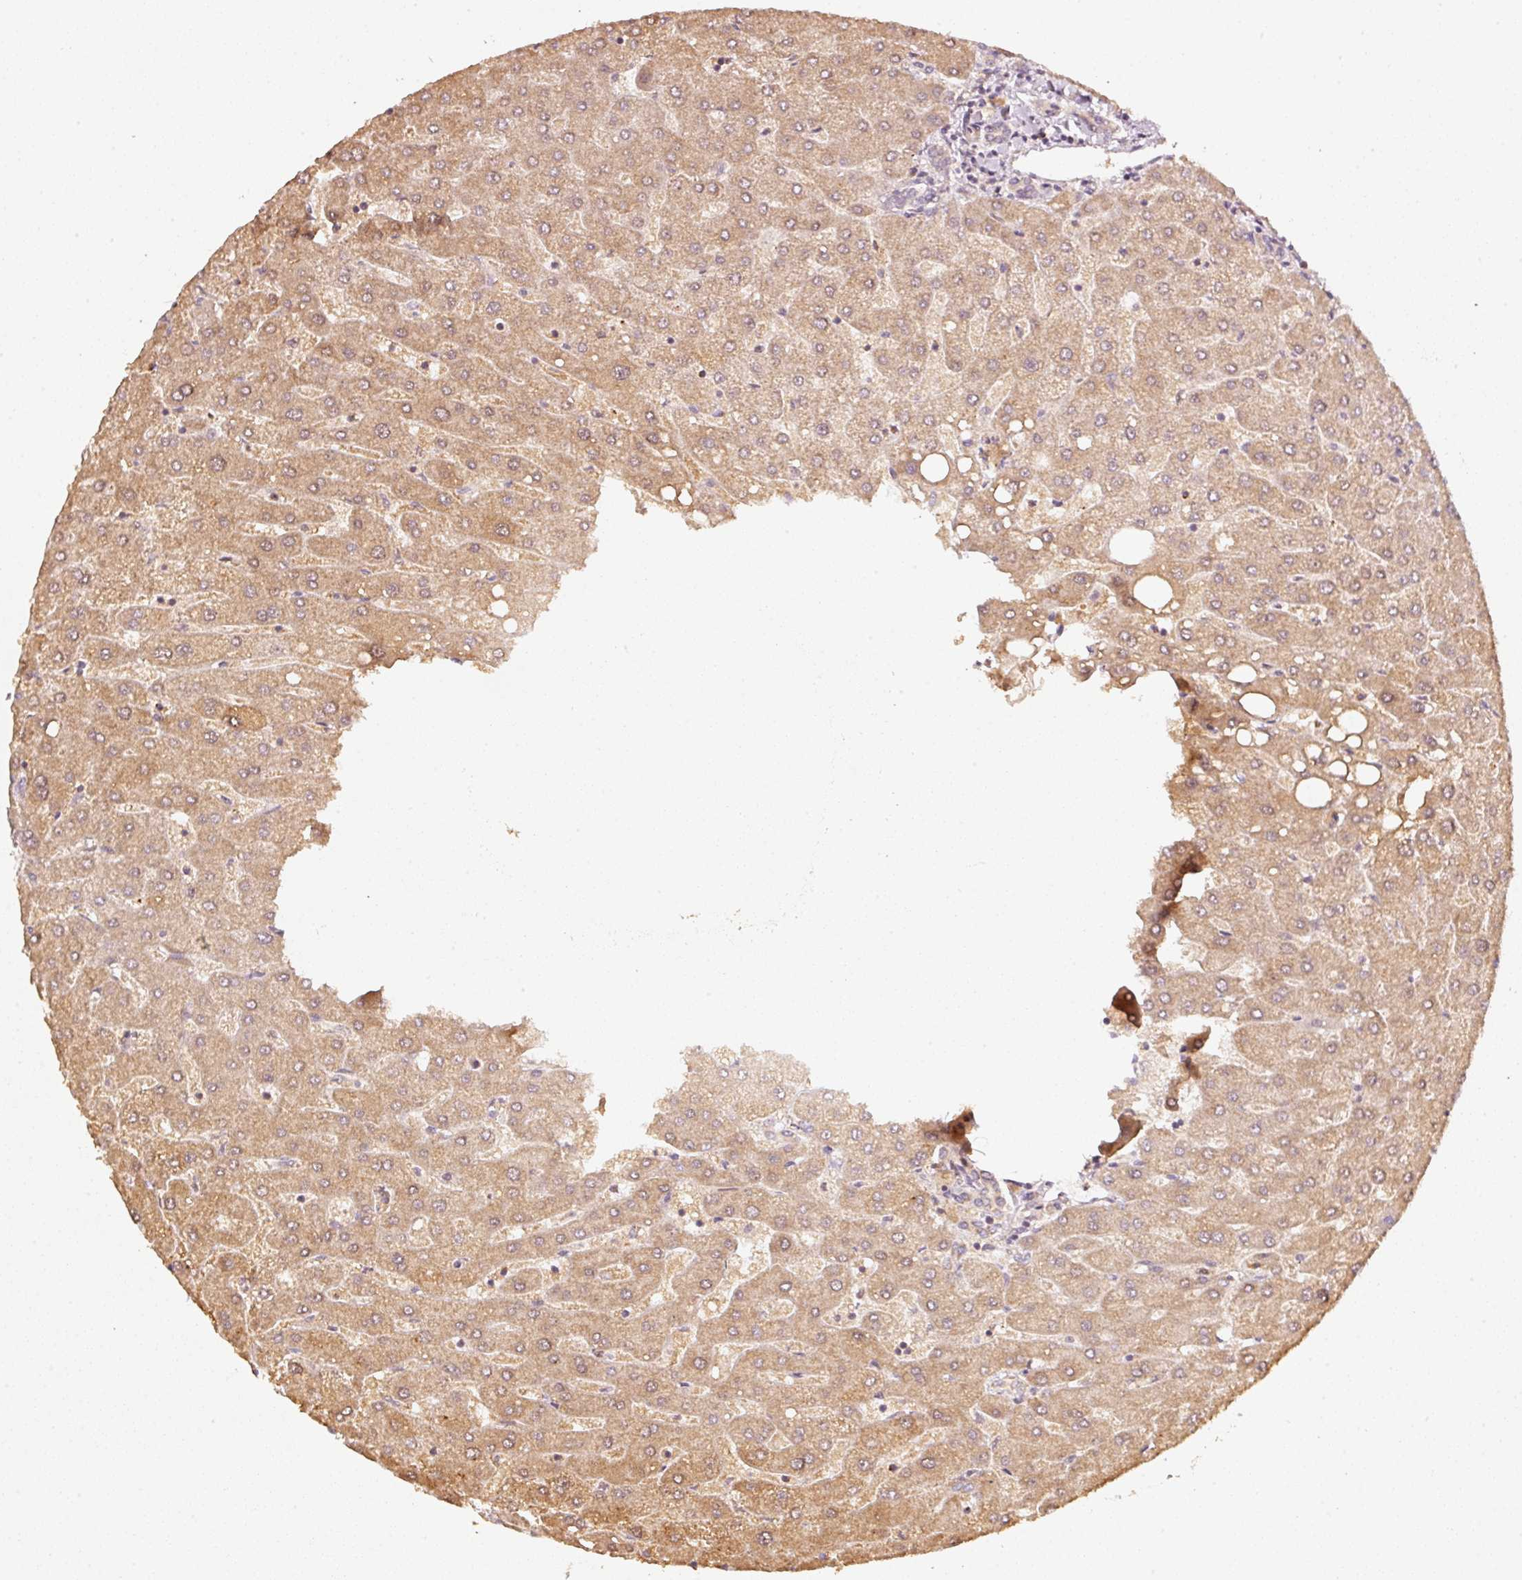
{"staining": {"intensity": "negative", "quantity": "none", "location": "none"}, "tissue": "liver", "cell_type": "Cholangiocytes", "image_type": "normal", "snomed": [{"axis": "morphology", "description": "Normal tissue, NOS"}, {"axis": "topography", "description": "Liver"}], "caption": "Immunohistochemistry of benign human liver displays no staining in cholangiocytes.", "gene": "ARHGAP22", "patient": {"sex": "male", "age": 67}}